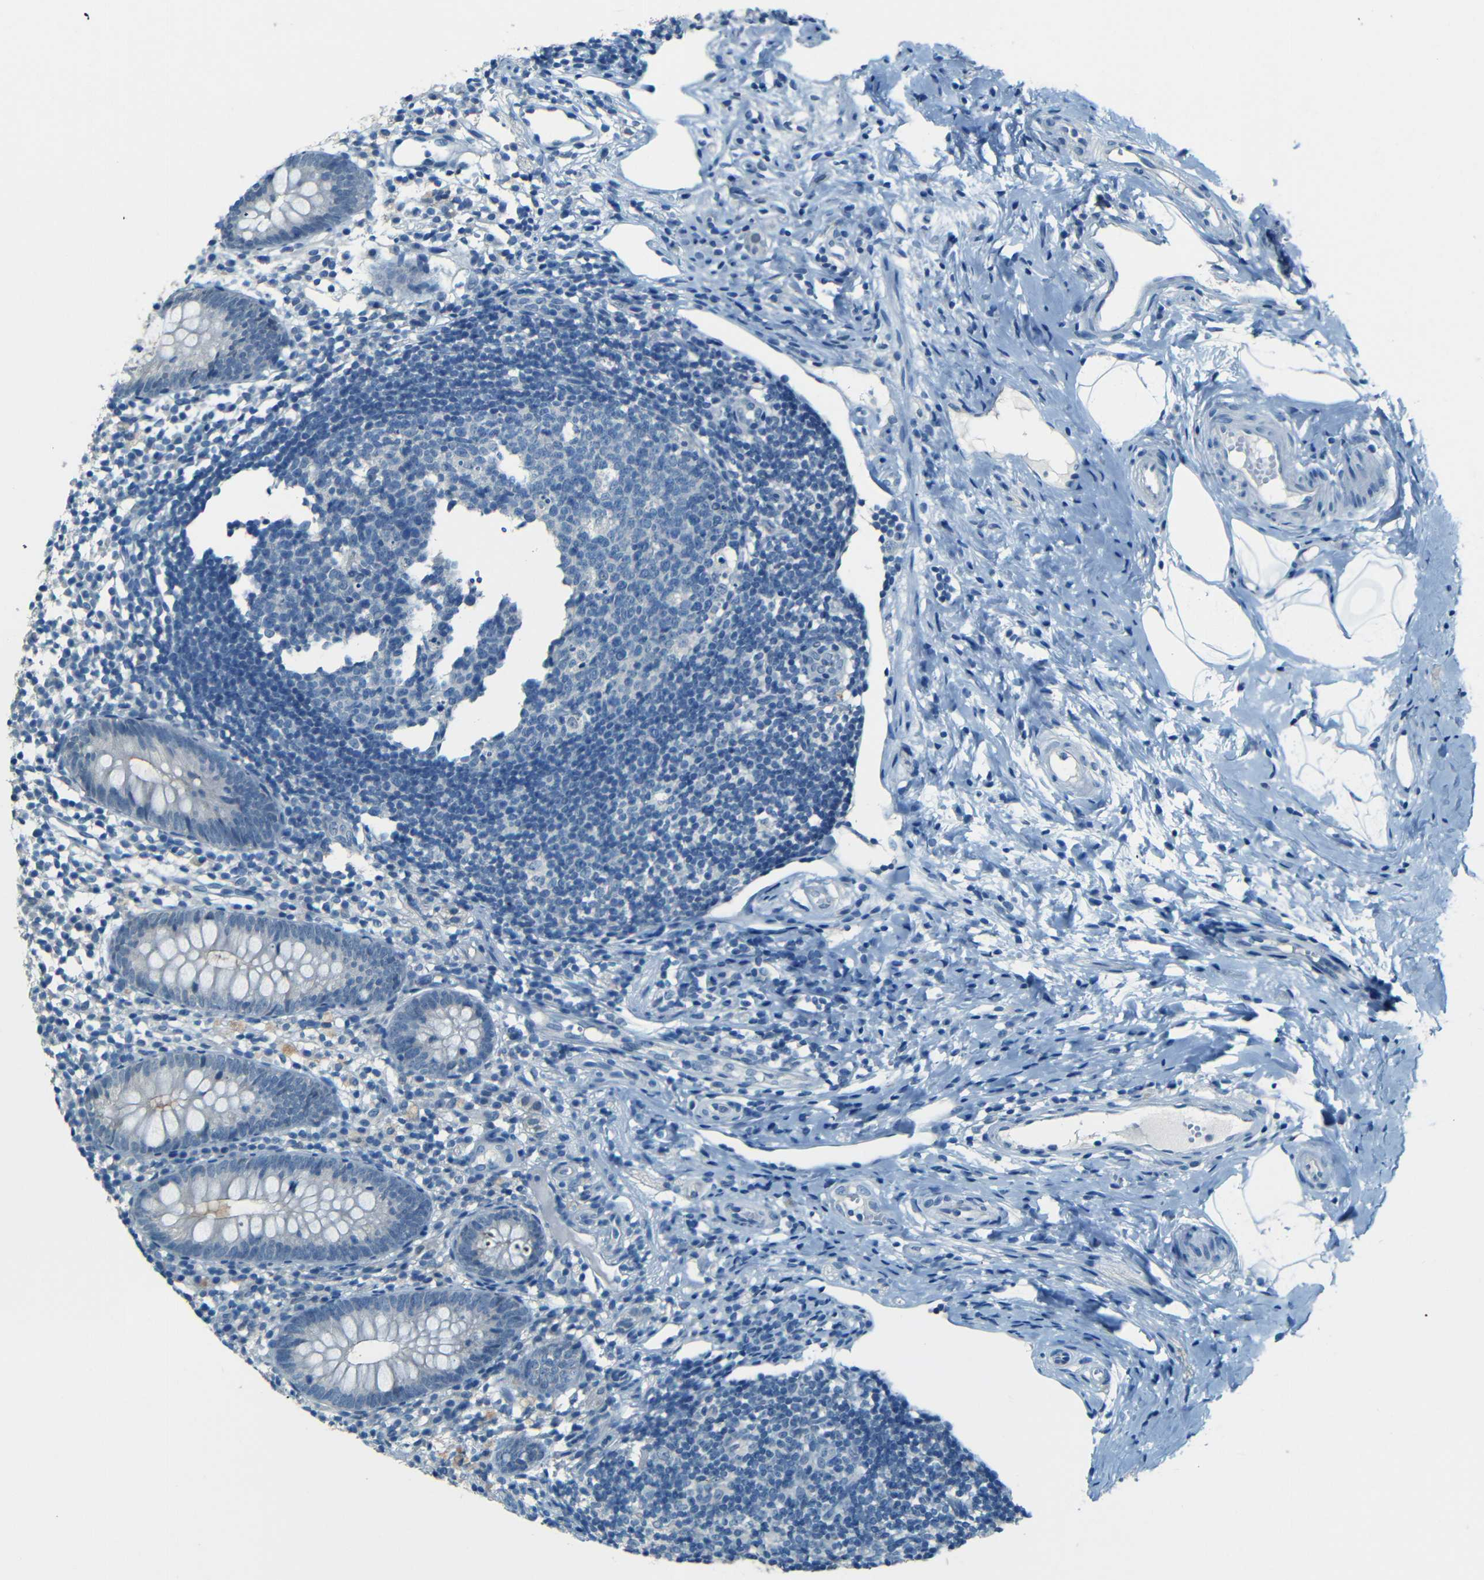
{"staining": {"intensity": "negative", "quantity": "none", "location": "none"}, "tissue": "appendix", "cell_type": "Glandular cells", "image_type": "normal", "snomed": [{"axis": "morphology", "description": "Normal tissue, NOS"}, {"axis": "topography", "description": "Appendix"}], "caption": "Glandular cells show no significant protein positivity in benign appendix.", "gene": "ZMAT1", "patient": {"sex": "female", "age": 20}}